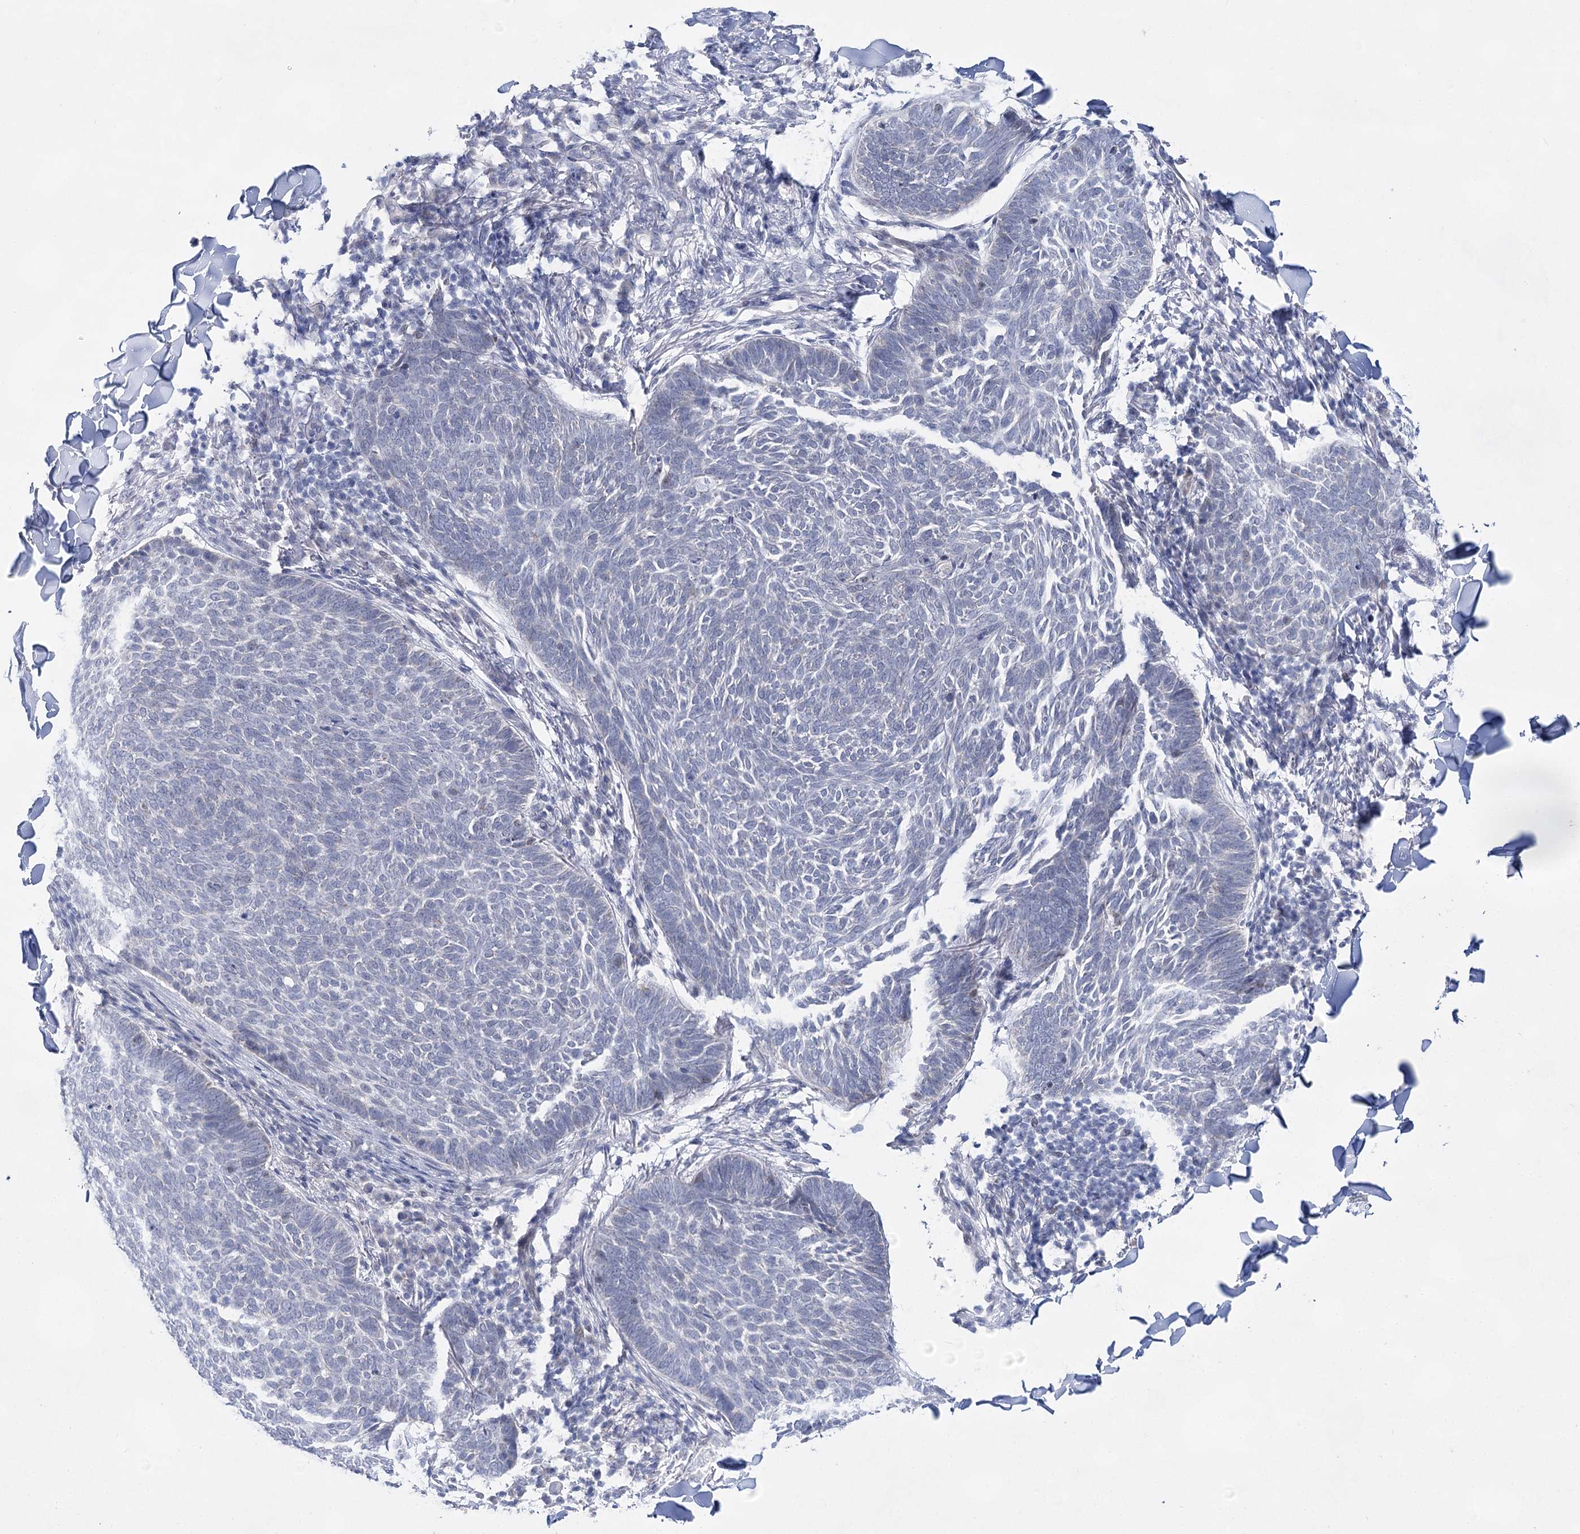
{"staining": {"intensity": "negative", "quantity": "none", "location": "none"}, "tissue": "skin cancer", "cell_type": "Tumor cells", "image_type": "cancer", "snomed": [{"axis": "morphology", "description": "Normal tissue, NOS"}, {"axis": "morphology", "description": "Basal cell carcinoma"}, {"axis": "topography", "description": "Skin"}], "caption": "Immunohistochemistry (IHC) of human basal cell carcinoma (skin) exhibits no positivity in tumor cells. (Immunohistochemistry (IHC), brightfield microscopy, high magnification).", "gene": "BPHL", "patient": {"sex": "male", "age": 50}}